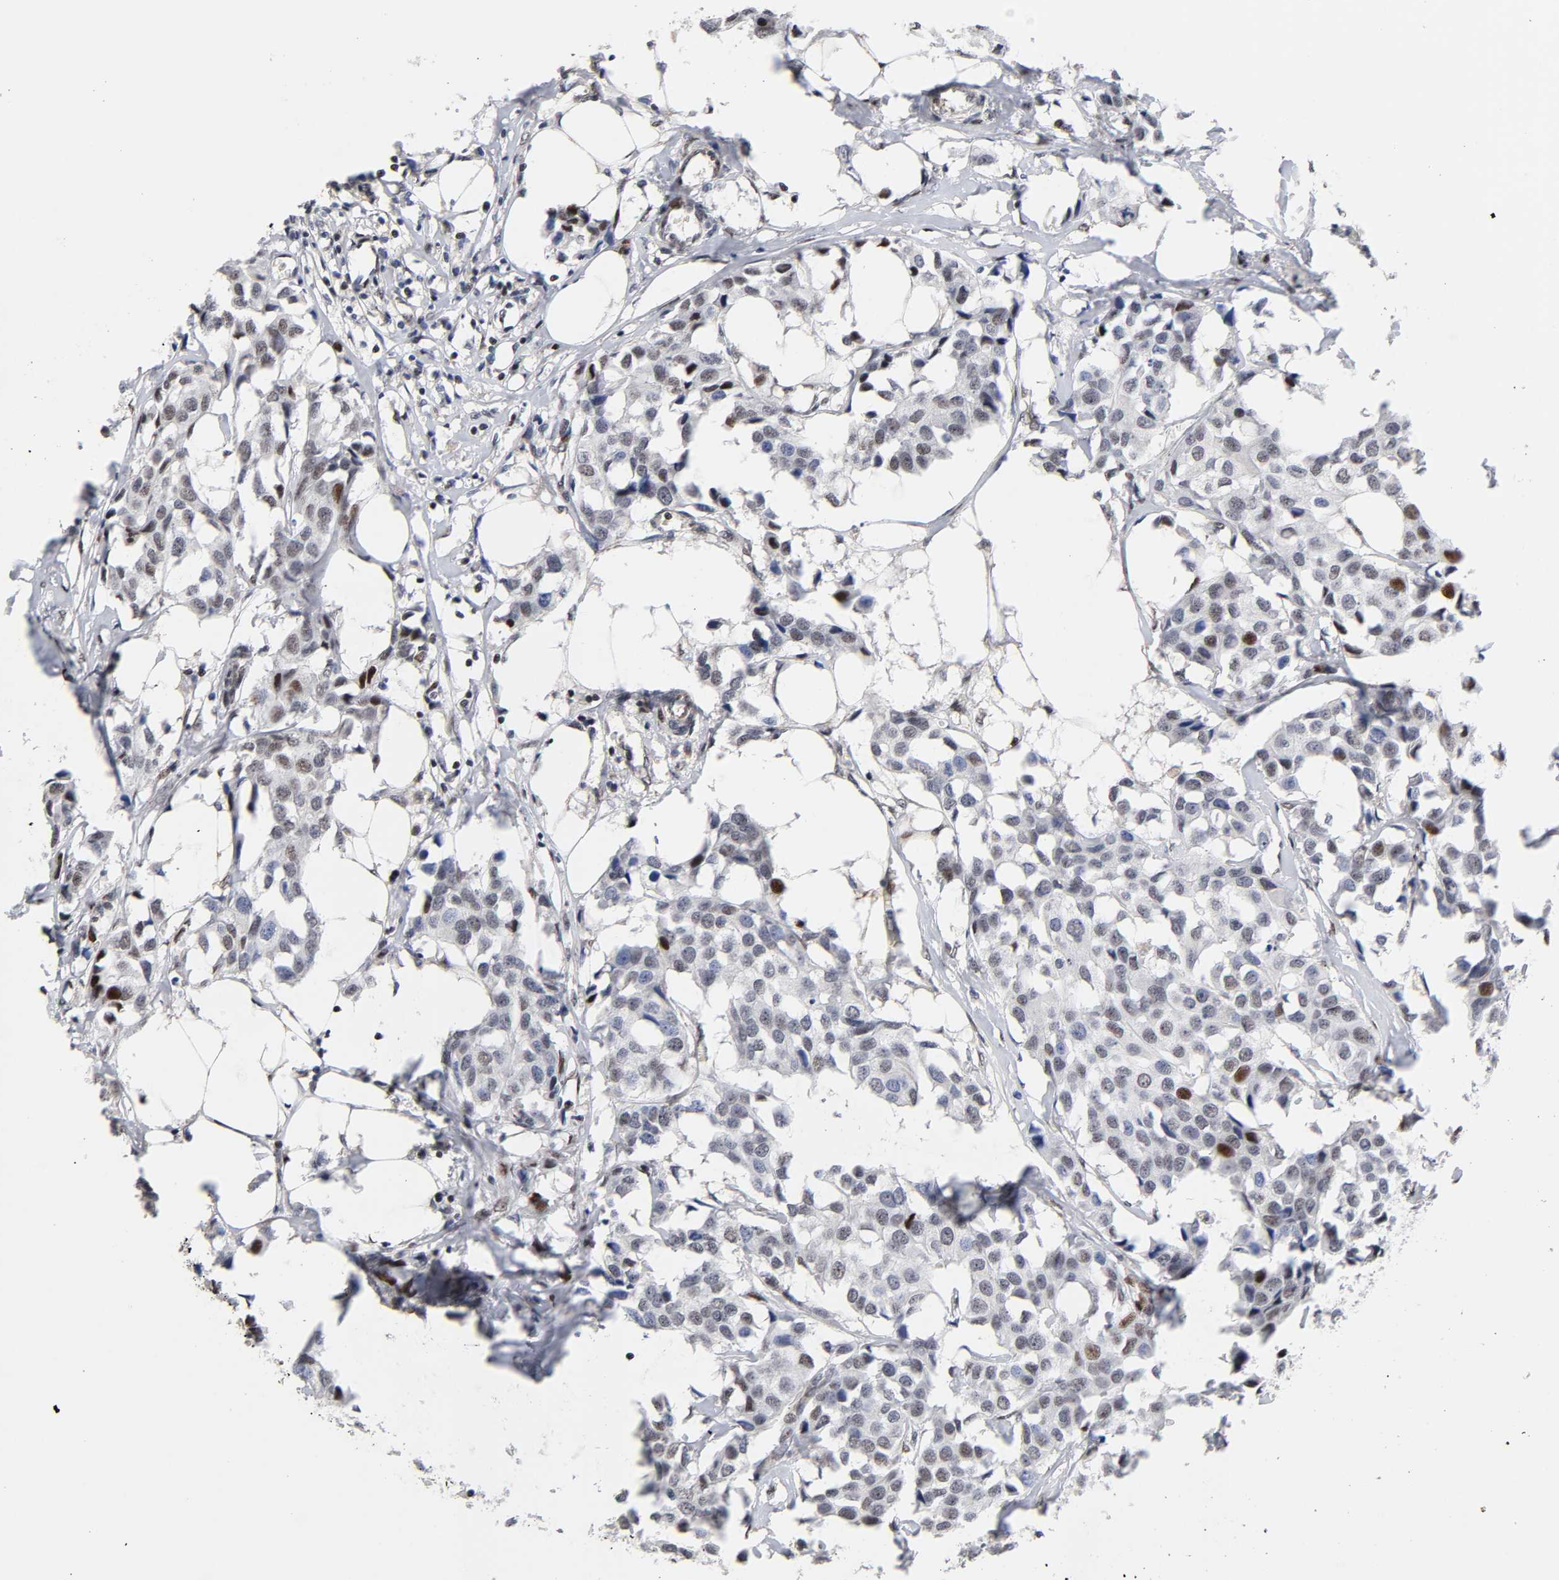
{"staining": {"intensity": "strong", "quantity": "<25%", "location": "nuclear"}, "tissue": "breast cancer", "cell_type": "Tumor cells", "image_type": "cancer", "snomed": [{"axis": "morphology", "description": "Duct carcinoma"}, {"axis": "topography", "description": "Breast"}], "caption": "Approximately <25% of tumor cells in human breast cancer (invasive ductal carcinoma) reveal strong nuclear protein positivity as visualized by brown immunohistochemical staining.", "gene": "STK38", "patient": {"sex": "female", "age": 80}}